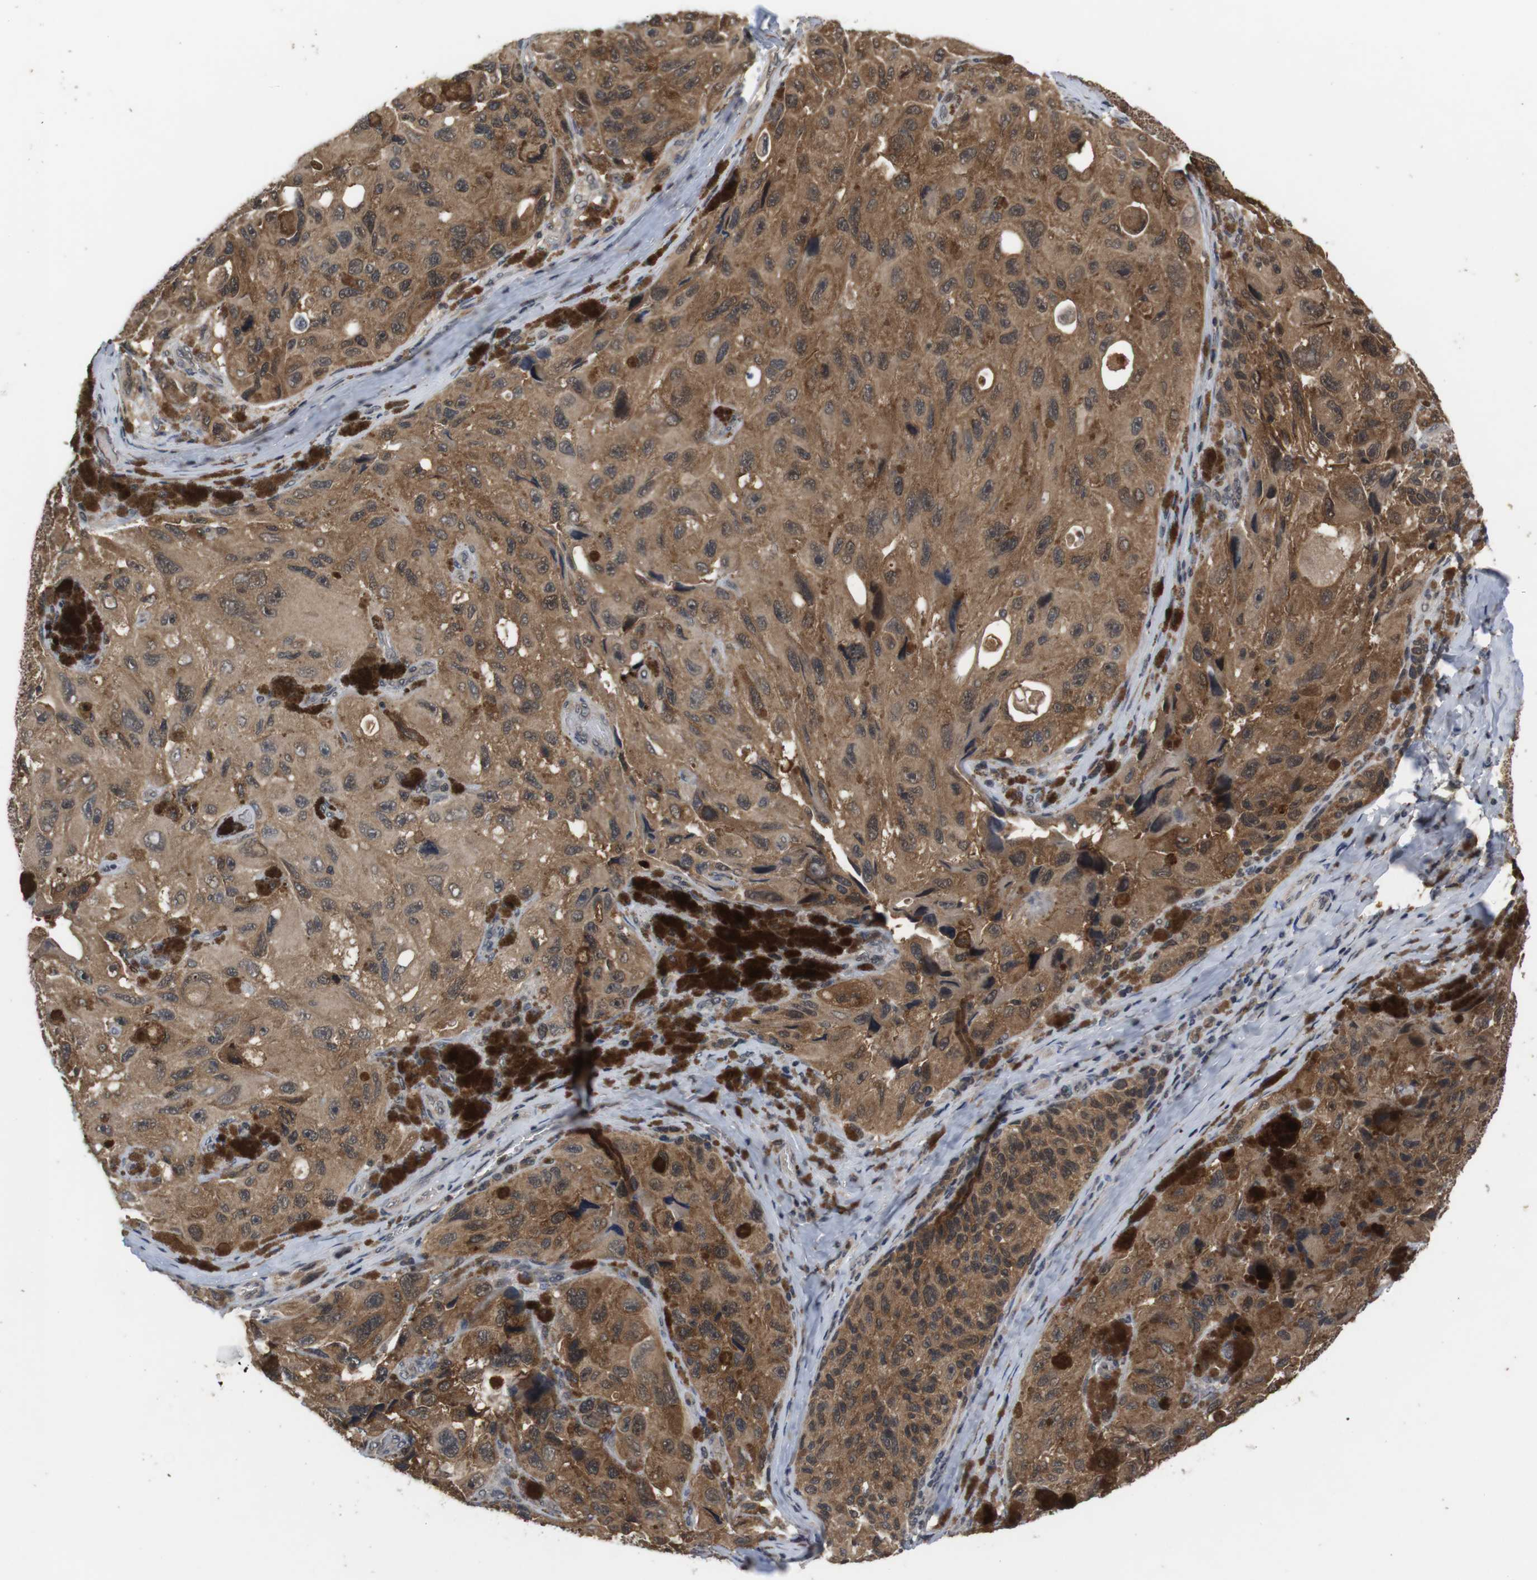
{"staining": {"intensity": "moderate", "quantity": ">75%", "location": "cytoplasmic/membranous"}, "tissue": "melanoma", "cell_type": "Tumor cells", "image_type": "cancer", "snomed": [{"axis": "morphology", "description": "Malignant melanoma, NOS"}, {"axis": "topography", "description": "Skin"}], "caption": "Immunohistochemistry histopathology image of human malignant melanoma stained for a protein (brown), which shows medium levels of moderate cytoplasmic/membranous positivity in approximately >75% of tumor cells.", "gene": "FADD", "patient": {"sex": "female", "age": 73}}